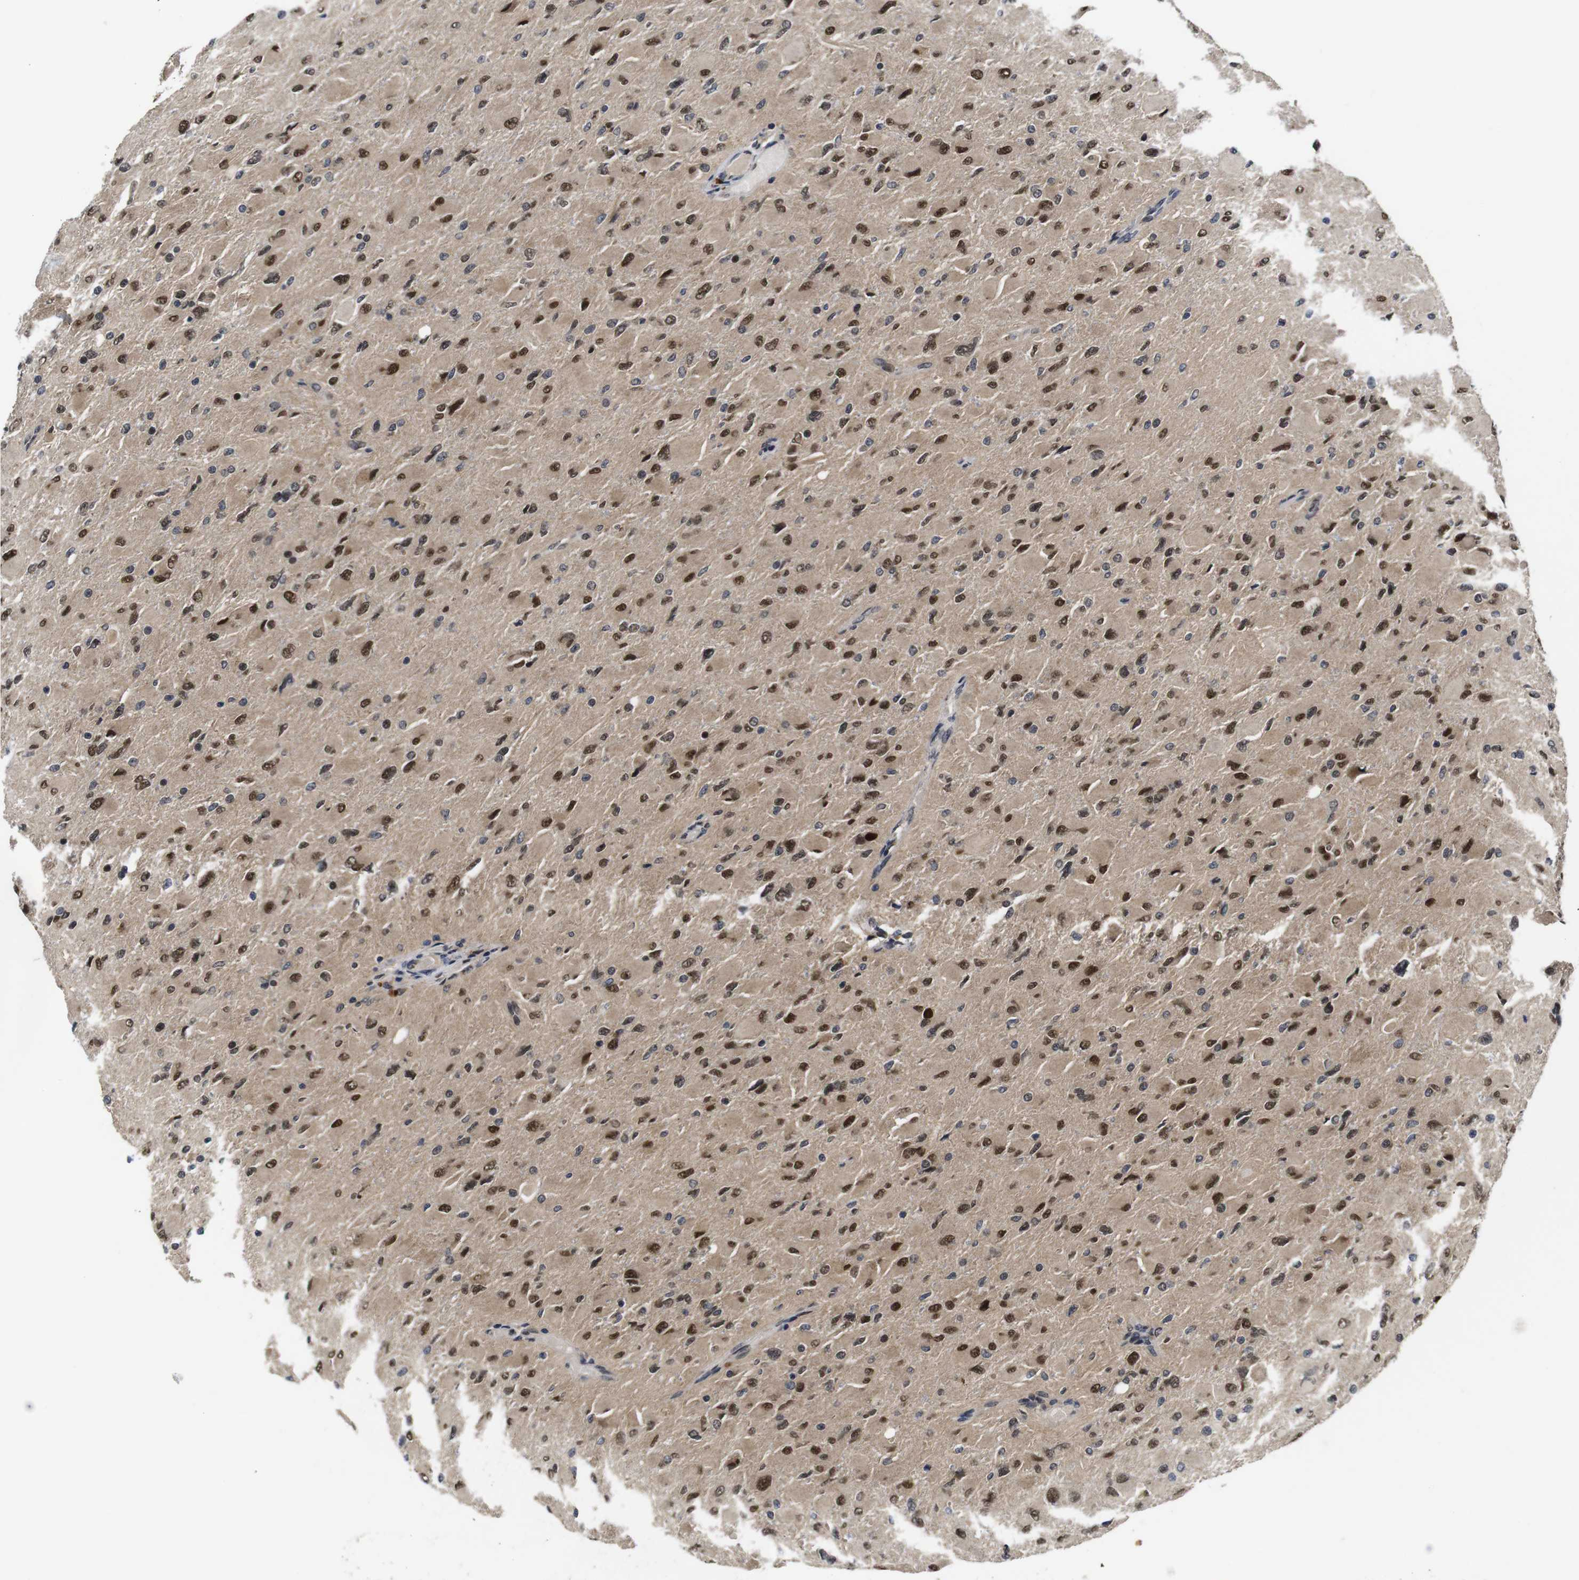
{"staining": {"intensity": "strong", "quantity": ">75%", "location": "cytoplasmic/membranous,nuclear"}, "tissue": "glioma", "cell_type": "Tumor cells", "image_type": "cancer", "snomed": [{"axis": "morphology", "description": "Glioma, malignant, High grade"}, {"axis": "topography", "description": "Cerebral cortex"}], "caption": "There is high levels of strong cytoplasmic/membranous and nuclear staining in tumor cells of malignant glioma (high-grade), as demonstrated by immunohistochemical staining (brown color).", "gene": "ZBTB46", "patient": {"sex": "female", "age": 36}}